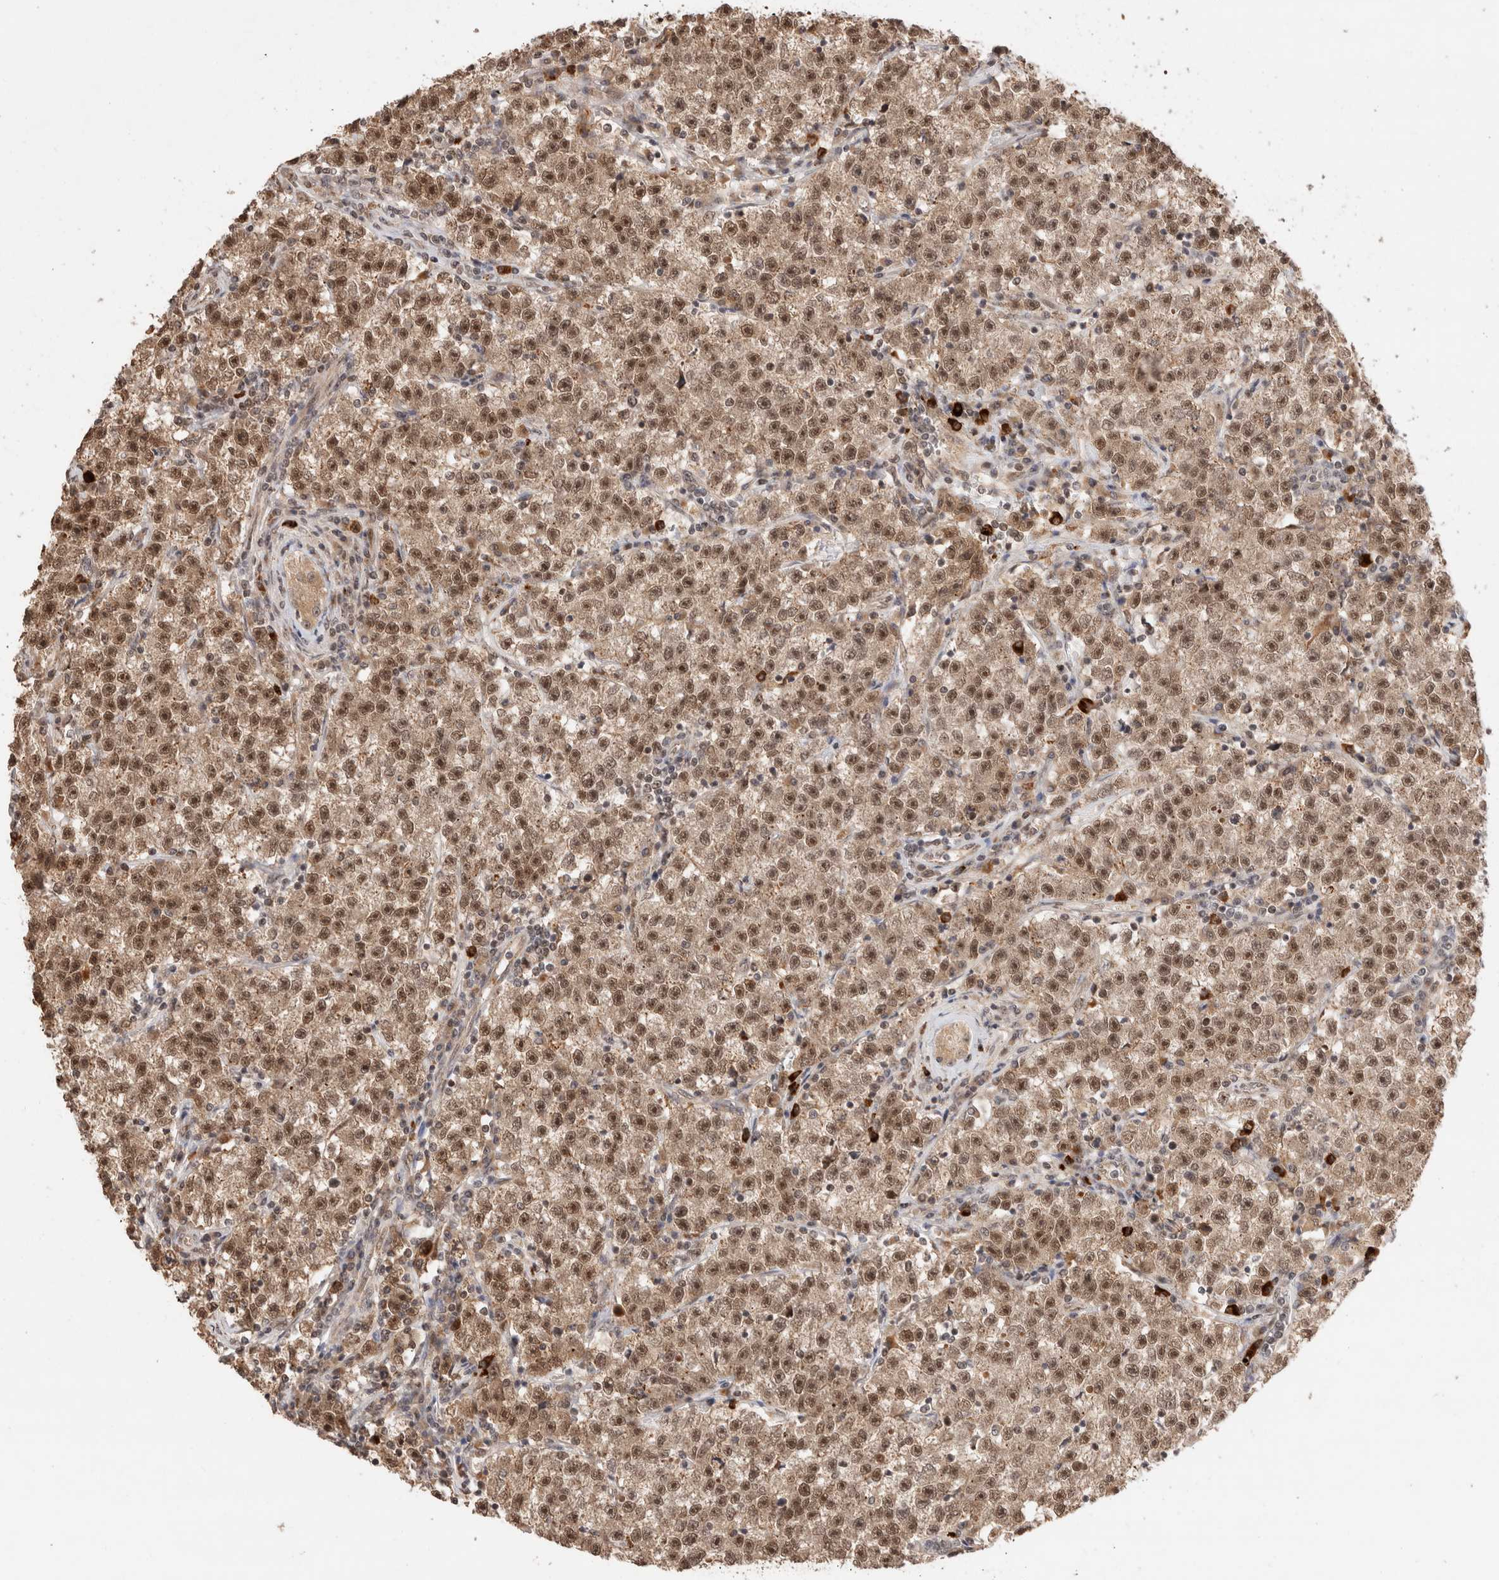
{"staining": {"intensity": "moderate", "quantity": ">75%", "location": "cytoplasmic/membranous,nuclear"}, "tissue": "testis cancer", "cell_type": "Tumor cells", "image_type": "cancer", "snomed": [{"axis": "morphology", "description": "Seminoma, NOS"}, {"axis": "topography", "description": "Testis"}], "caption": "This micrograph demonstrates IHC staining of testis seminoma, with medium moderate cytoplasmic/membranous and nuclear positivity in about >75% of tumor cells.", "gene": "MPHOSPH6", "patient": {"sex": "male", "age": 22}}